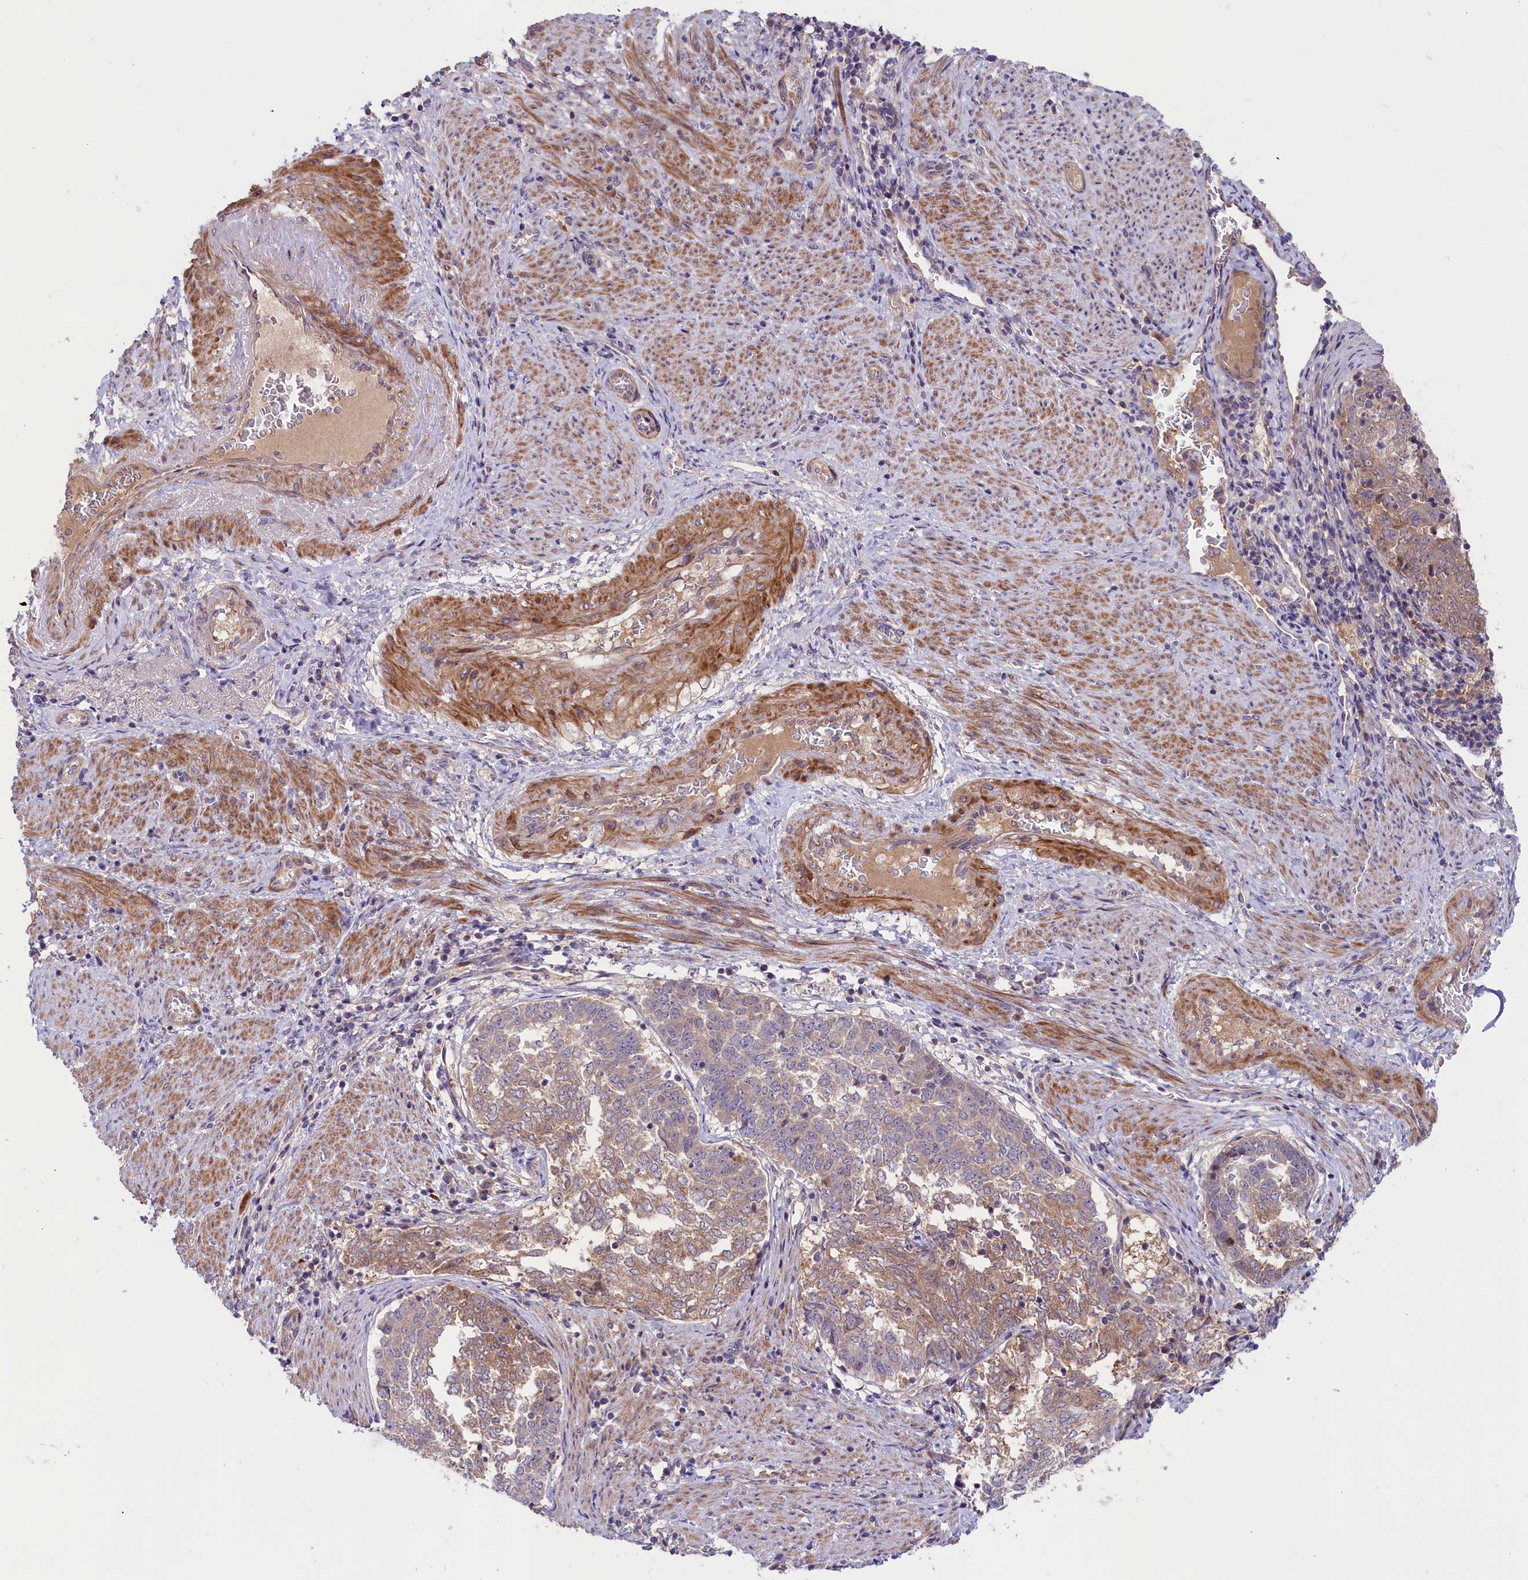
{"staining": {"intensity": "moderate", "quantity": "<25%", "location": "cytoplasmic/membranous"}, "tissue": "endometrial cancer", "cell_type": "Tumor cells", "image_type": "cancer", "snomed": [{"axis": "morphology", "description": "Adenocarcinoma, NOS"}, {"axis": "topography", "description": "Endometrium"}], "caption": "There is low levels of moderate cytoplasmic/membranous expression in tumor cells of adenocarcinoma (endometrial), as demonstrated by immunohistochemical staining (brown color).", "gene": "COG8", "patient": {"sex": "female", "age": 80}}